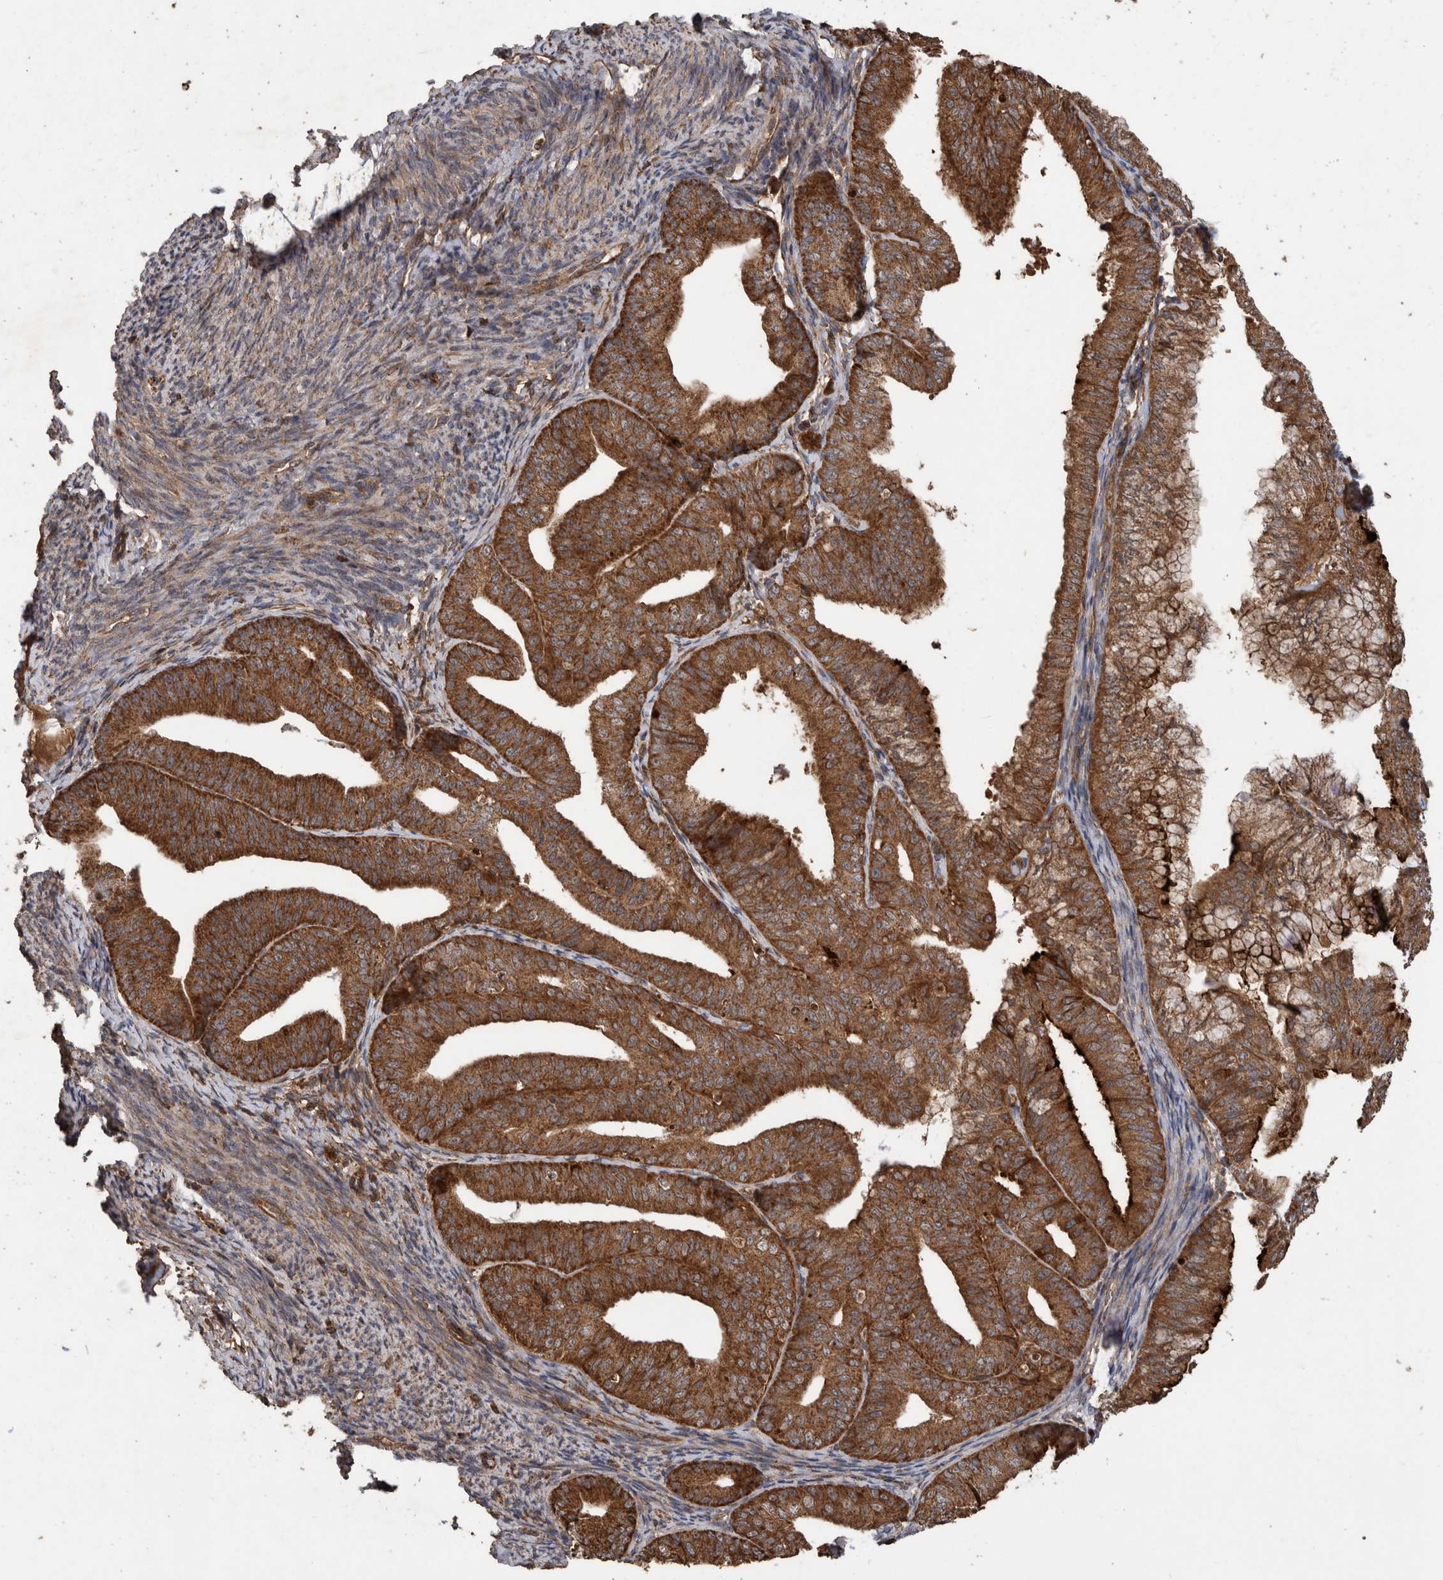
{"staining": {"intensity": "strong", "quantity": ">75%", "location": "cytoplasmic/membranous"}, "tissue": "endometrial cancer", "cell_type": "Tumor cells", "image_type": "cancer", "snomed": [{"axis": "morphology", "description": "Adenocarcinoma, NOS"}, {"axis": "topography", "description": "Endometrium"}], "caption": "Immunohistochemical staining of endometrial cancer (adenocarcinoma) exhibits high levels of strong cytoplasmic/membranous expression in about >75% of tumor cells.", "gene": "TRIM16", "patient": {"sex": "female", "age": 63}}